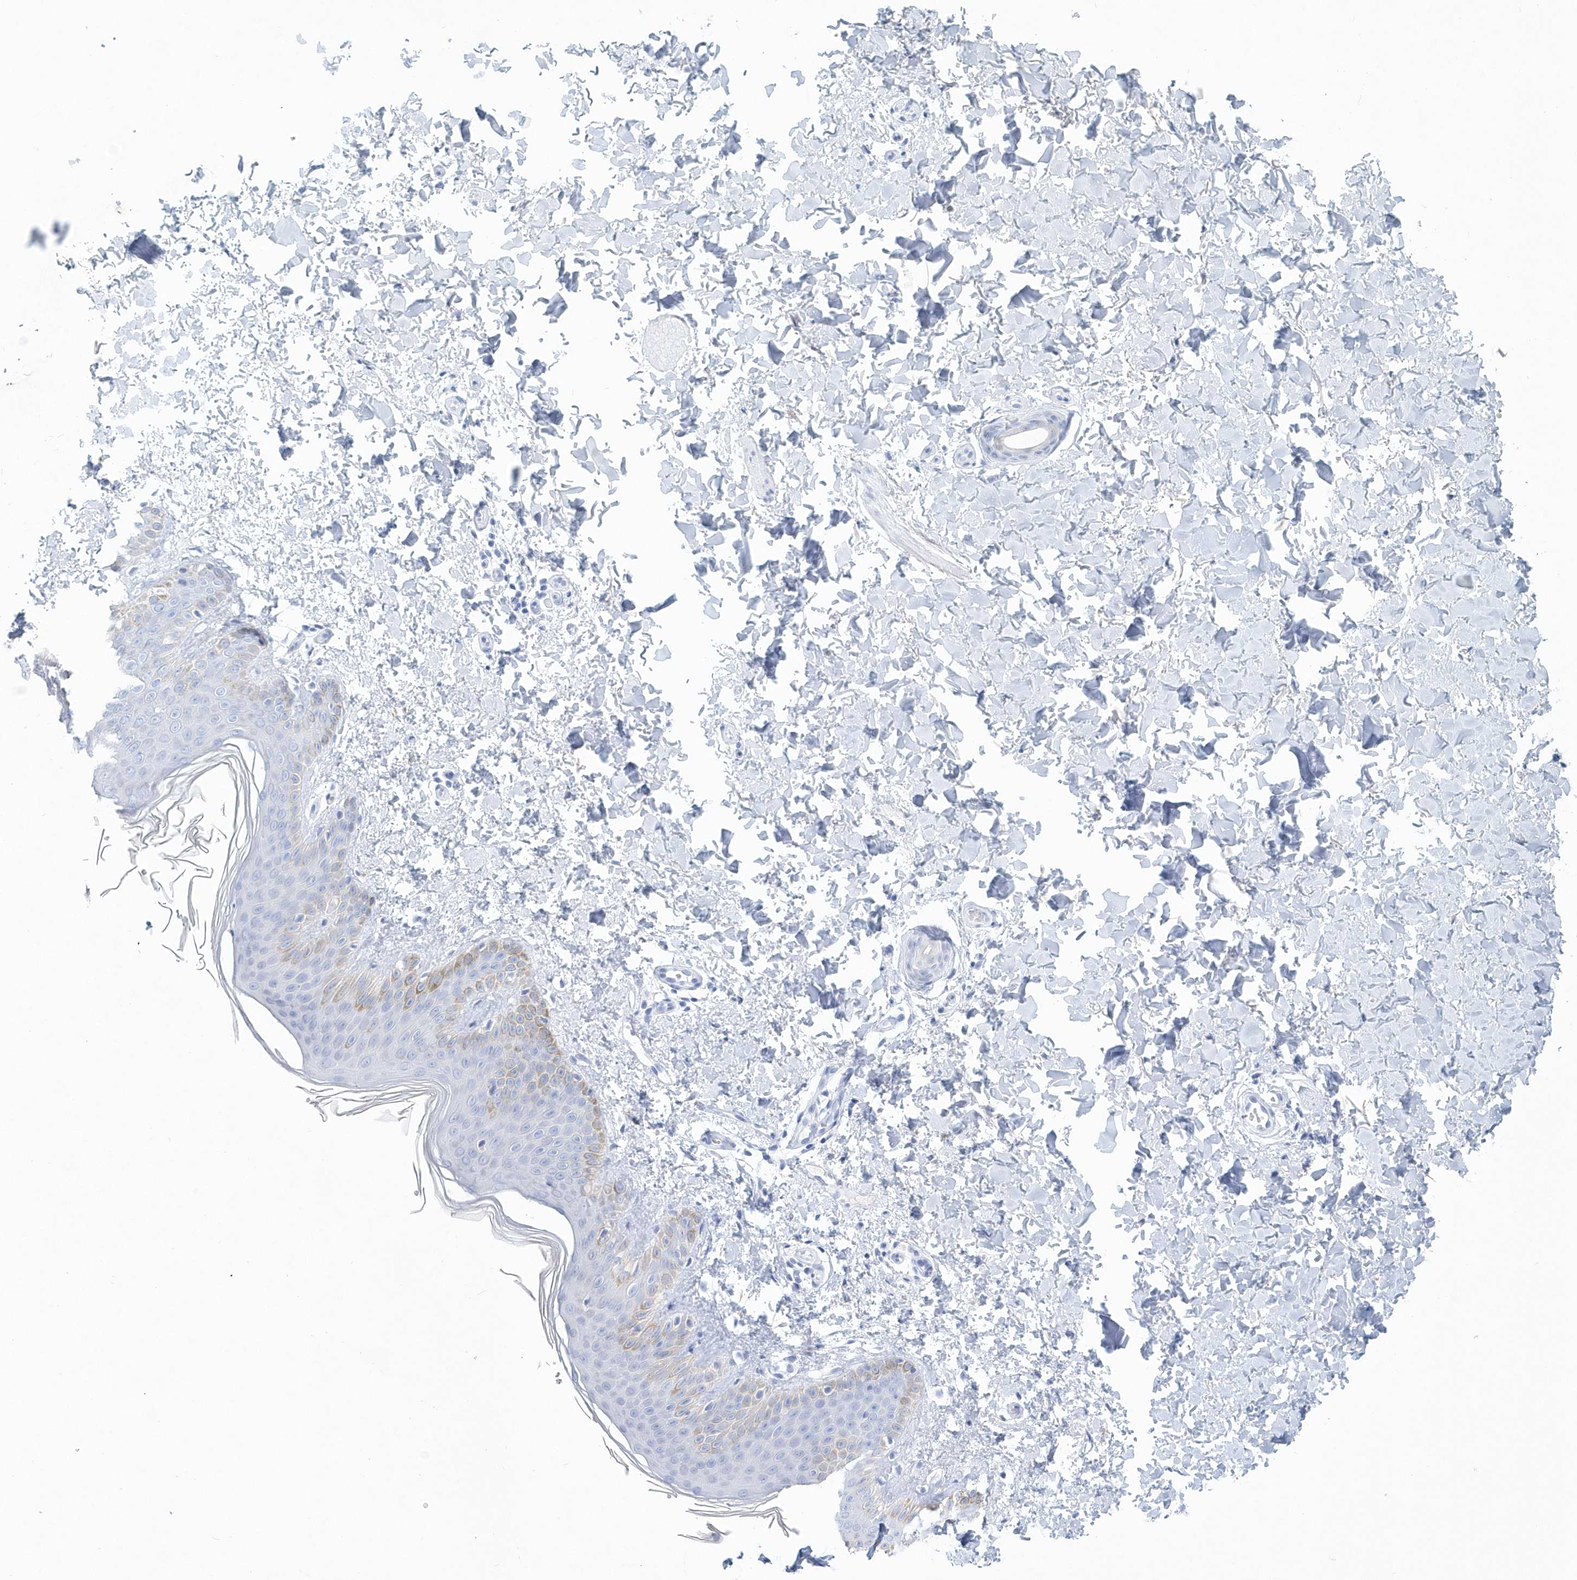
{"staining": {"intensity": "negative", "quantity": "none", "location": "none"}, "tissue": "skin", "cell_type": "Fibroblasts", "image_type": "normal", "snomed": [{"axis": "morphology", "description": "Normal tissue, NOS"}, {"axis": "topography", "description": "Skin"}], "caption": "IHC histopathology image of unremarkable skin stained for a protein (brown), which demonstrates no staining in fibroblasts.", "gene": "PTPRO", "patient": {"sex": "male", "age": 36}}